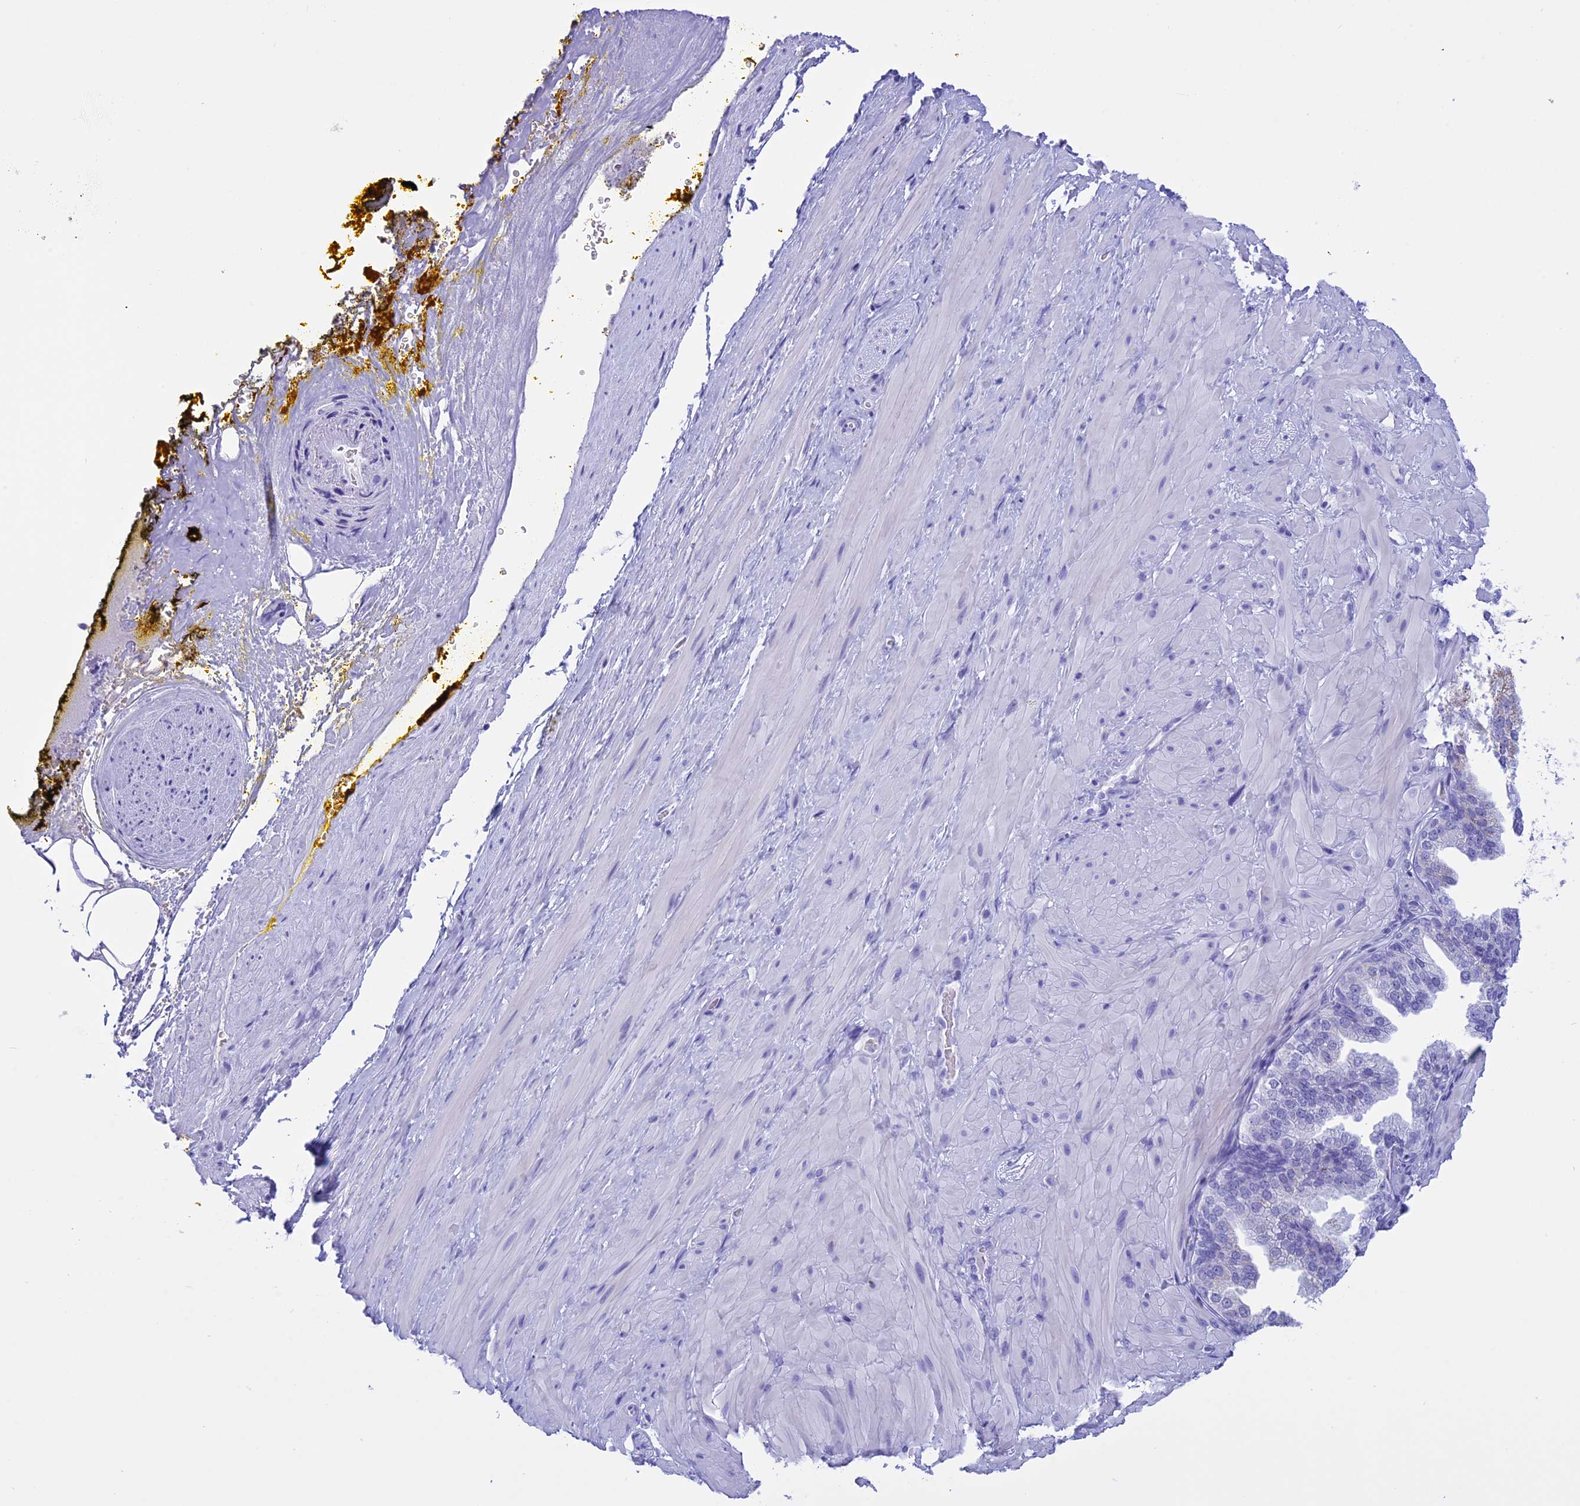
{"staining": {"intensity": "negative", "quantity": "none", "location": "none"}, "tissue": "adipose tissue", "cell_type": "Adipocytes", "image_type": "normal", "snomed": [{"axis": "morphology", "description": "Normal tissue, NOS"}, {"axis": "morphology", "description": "Adenocarcinoma, Low grade"}, {"axis": "topography", "description": "Prostate"}, {"axis": "topography", "description": "Peripheral nerve tissue"}], "caption": "Normal adipose tissue was stained to show a protein in brown. There is no significant expression in adipocytes.", "gene": "BRI3", "patient": {"sex": "male", "age": 63}}